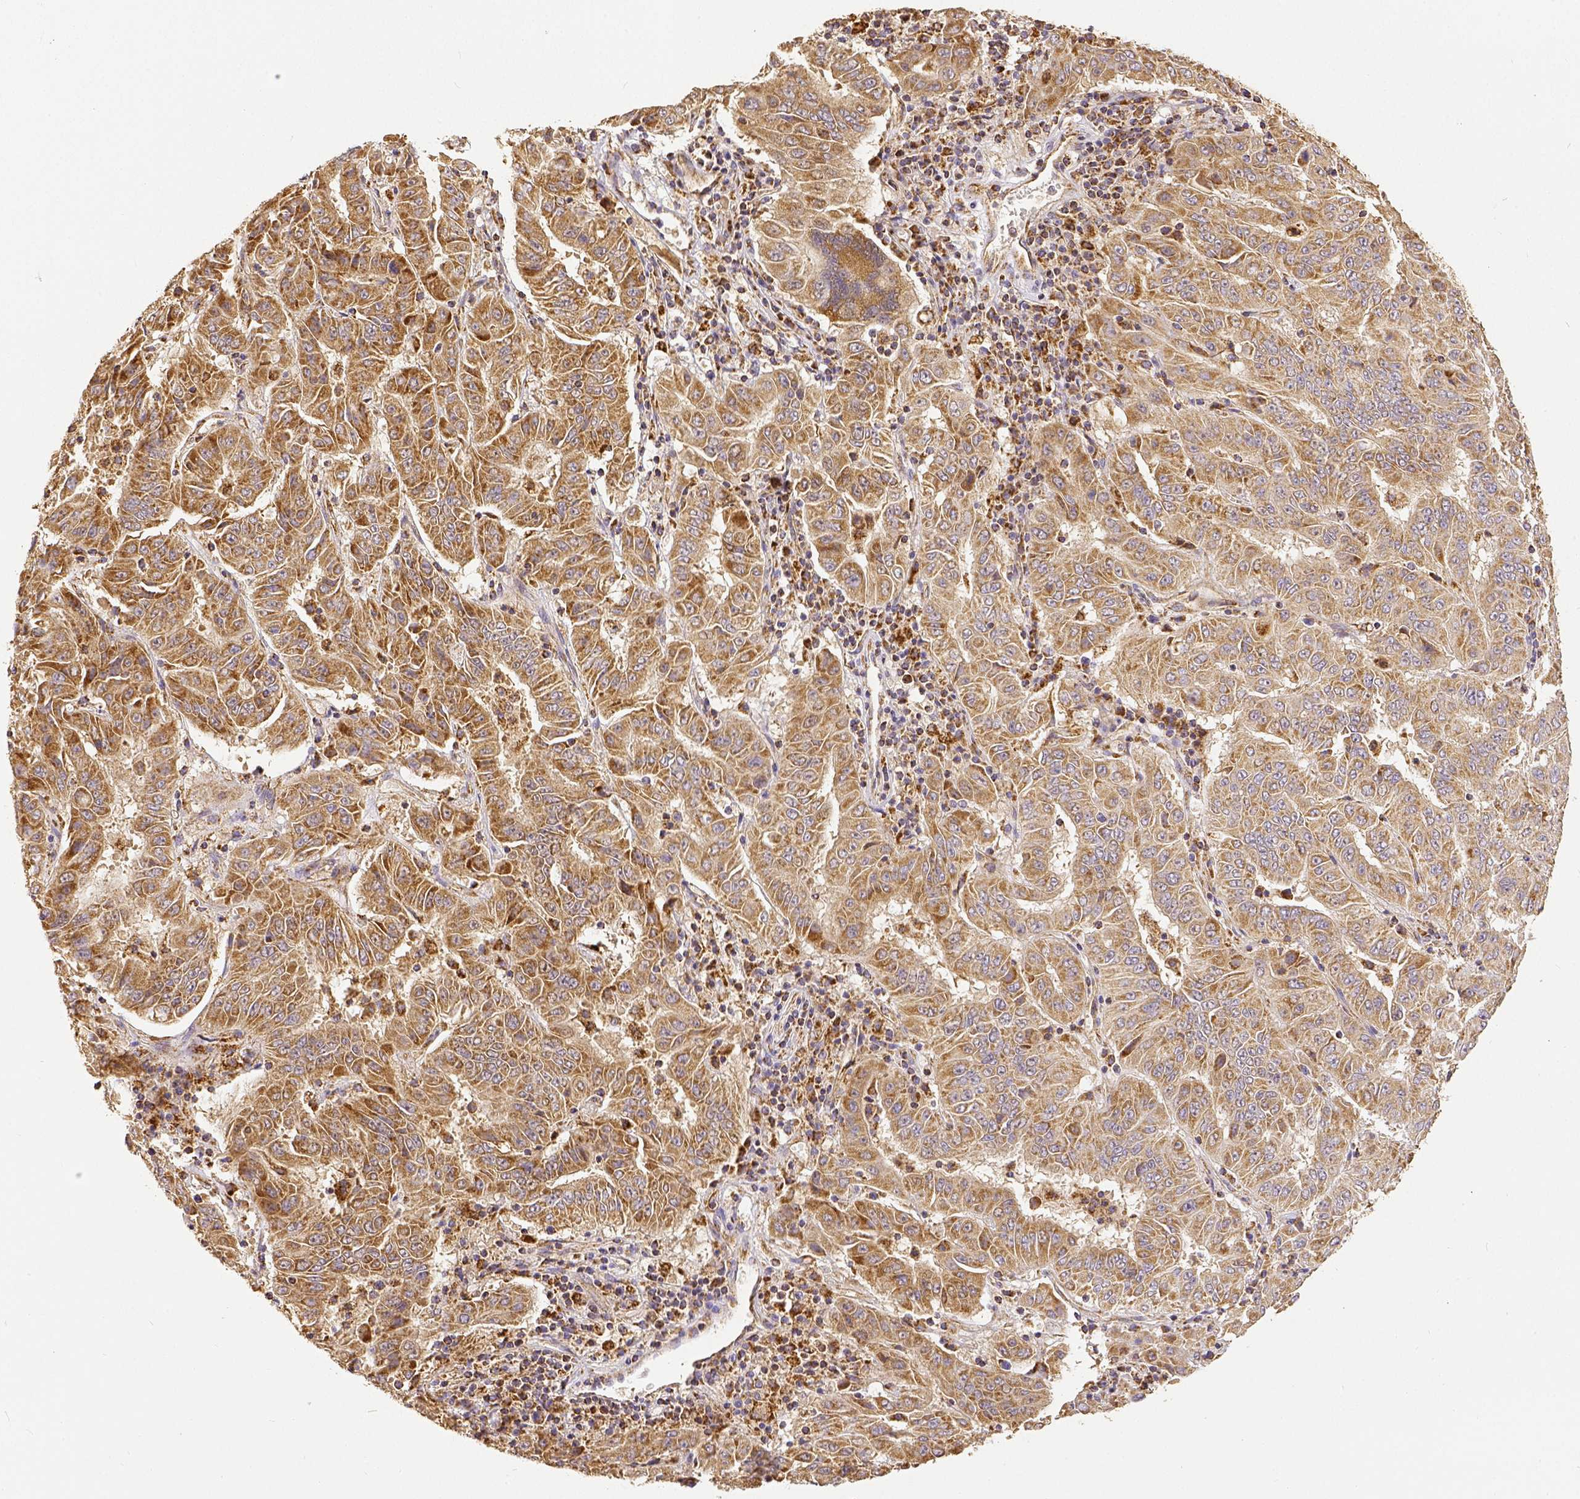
{"staining": {"intensity": "weak", "quantity": ">75%", "location": "cytoplasmic/membranous"}, "tissue": "pancreatic cancer", "cell_type": "Tumor cells", "image_type": "cancer", "snomed": [{"axis": "morphology", "description": "Adenocarcinoma, NOS"}, {"axis": "topography", "description": "Pancreas"}], "caption": "This is an image of immunohistochemistry staining of pancreatic adenocarcinoma, which shows weak staining in the cytoplasmic/membranous of tumor cells.", "gene": "SDHB", "patient": {"sex": "male", "age": 63}}